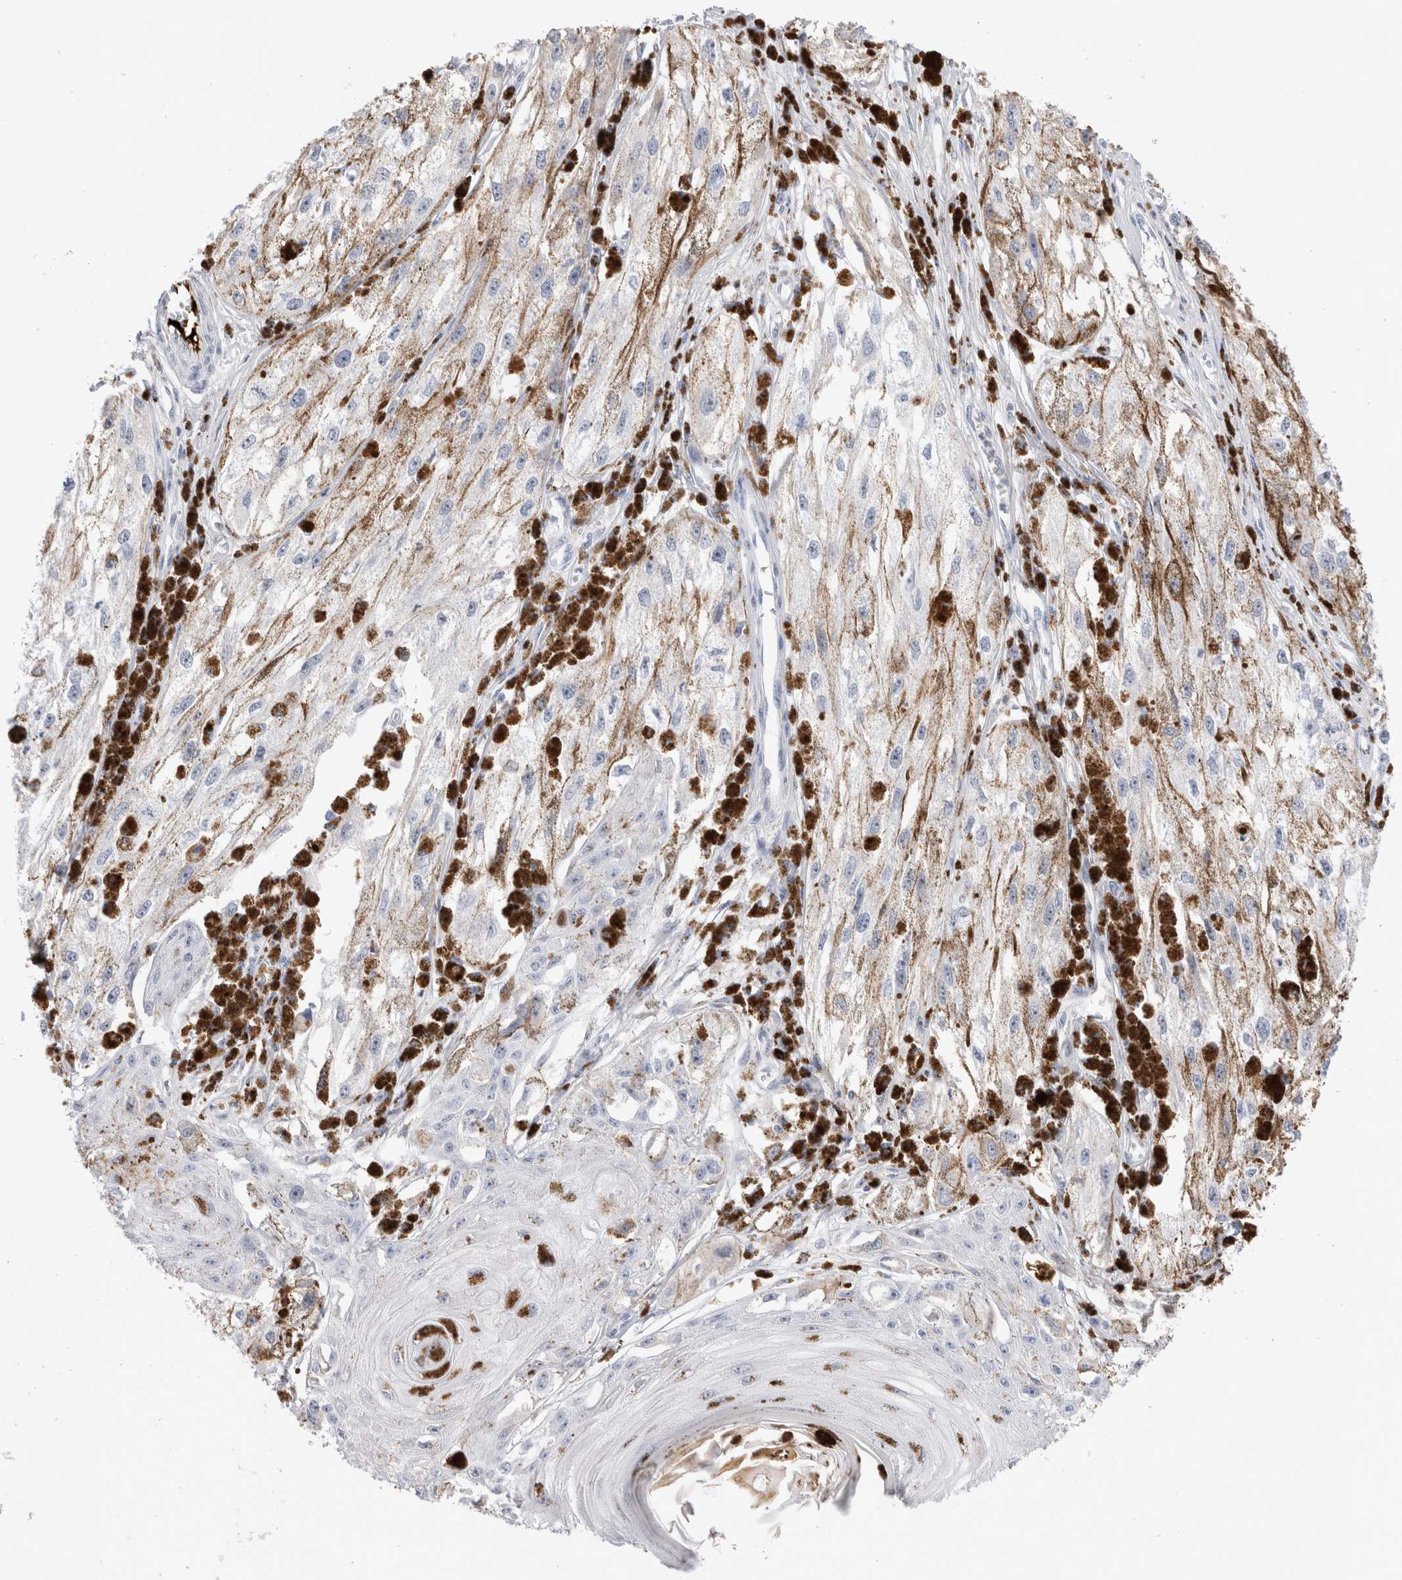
{"staining": {"intensity": "negative", "quantity": "none", "location": "none"}, "tissue": "melanoma", "cell_type": "Tumor cells", "image_type": "cancer", "snomed": [{"axis": "morphology", "description": "Malignant melanoma, NOS"}, {"axis": "topography", "description": "Skin"}], "caption": "An IHC histopathology image of malignant melanoma is shown. There is no staining in tumor cells of malignant melanoma.", "gene": "ECHDC2", "patient": {"sex": "male", "age": 88}}